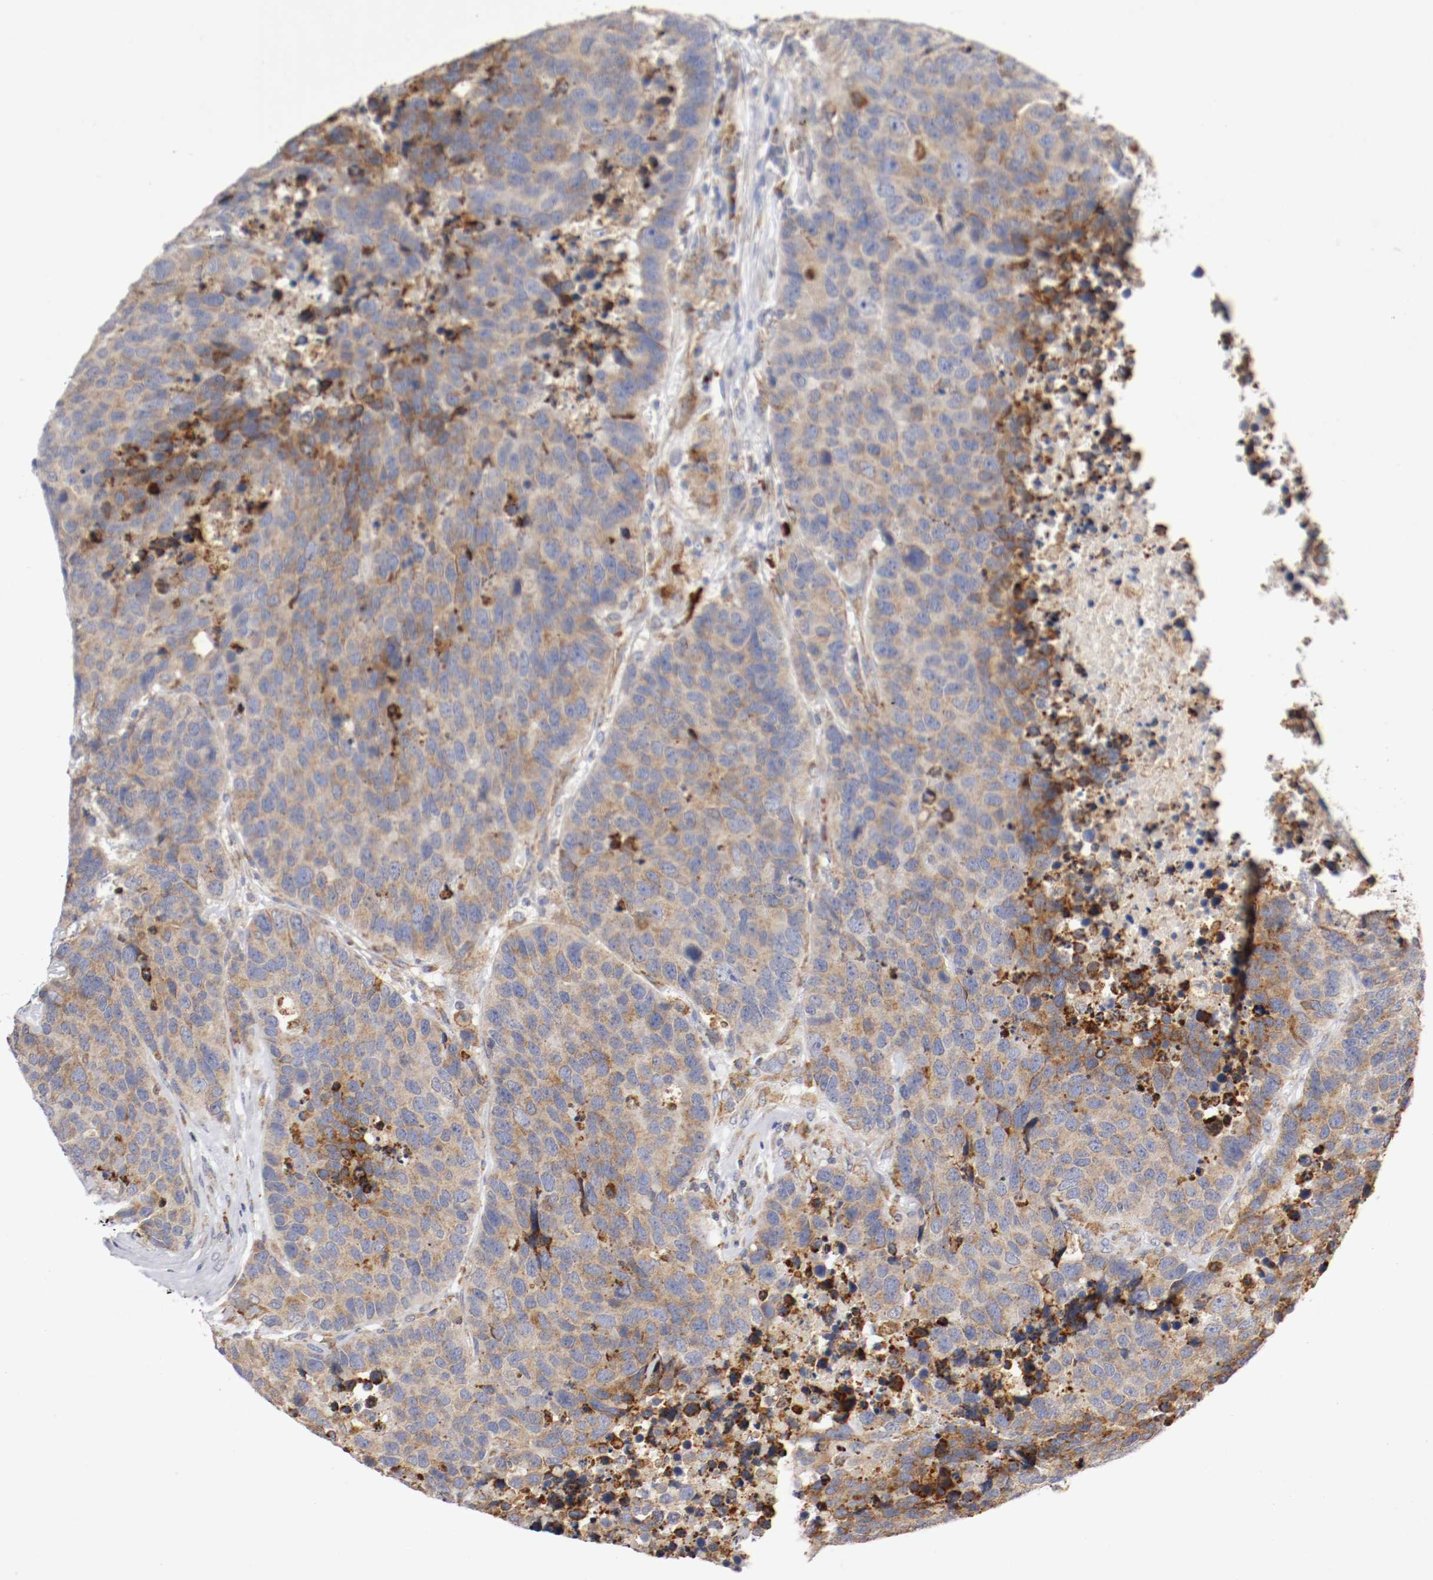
{"staining": {"intensity": "moderate", "quantity": ">75%", "location": "cytoplasmic/membranous"}, "tissue": "carcinoid", "cell_type": "Tumor cells", "image_type": "cancer", "snomed": [{"axis": "morphology", "description": "Carcinoid, malignant, NOS"}, {"axis": "topography", "description": "Lung"}], "caption": "Approximately >75% of tumor cells in human carcinoid (malignant) exhibit moderate cytoplasmic/membranous protein staining as visualized by brown immunohistochemical staining.", "gene": "TRAF2", "patient": {"sex": "male", "age": 60}}